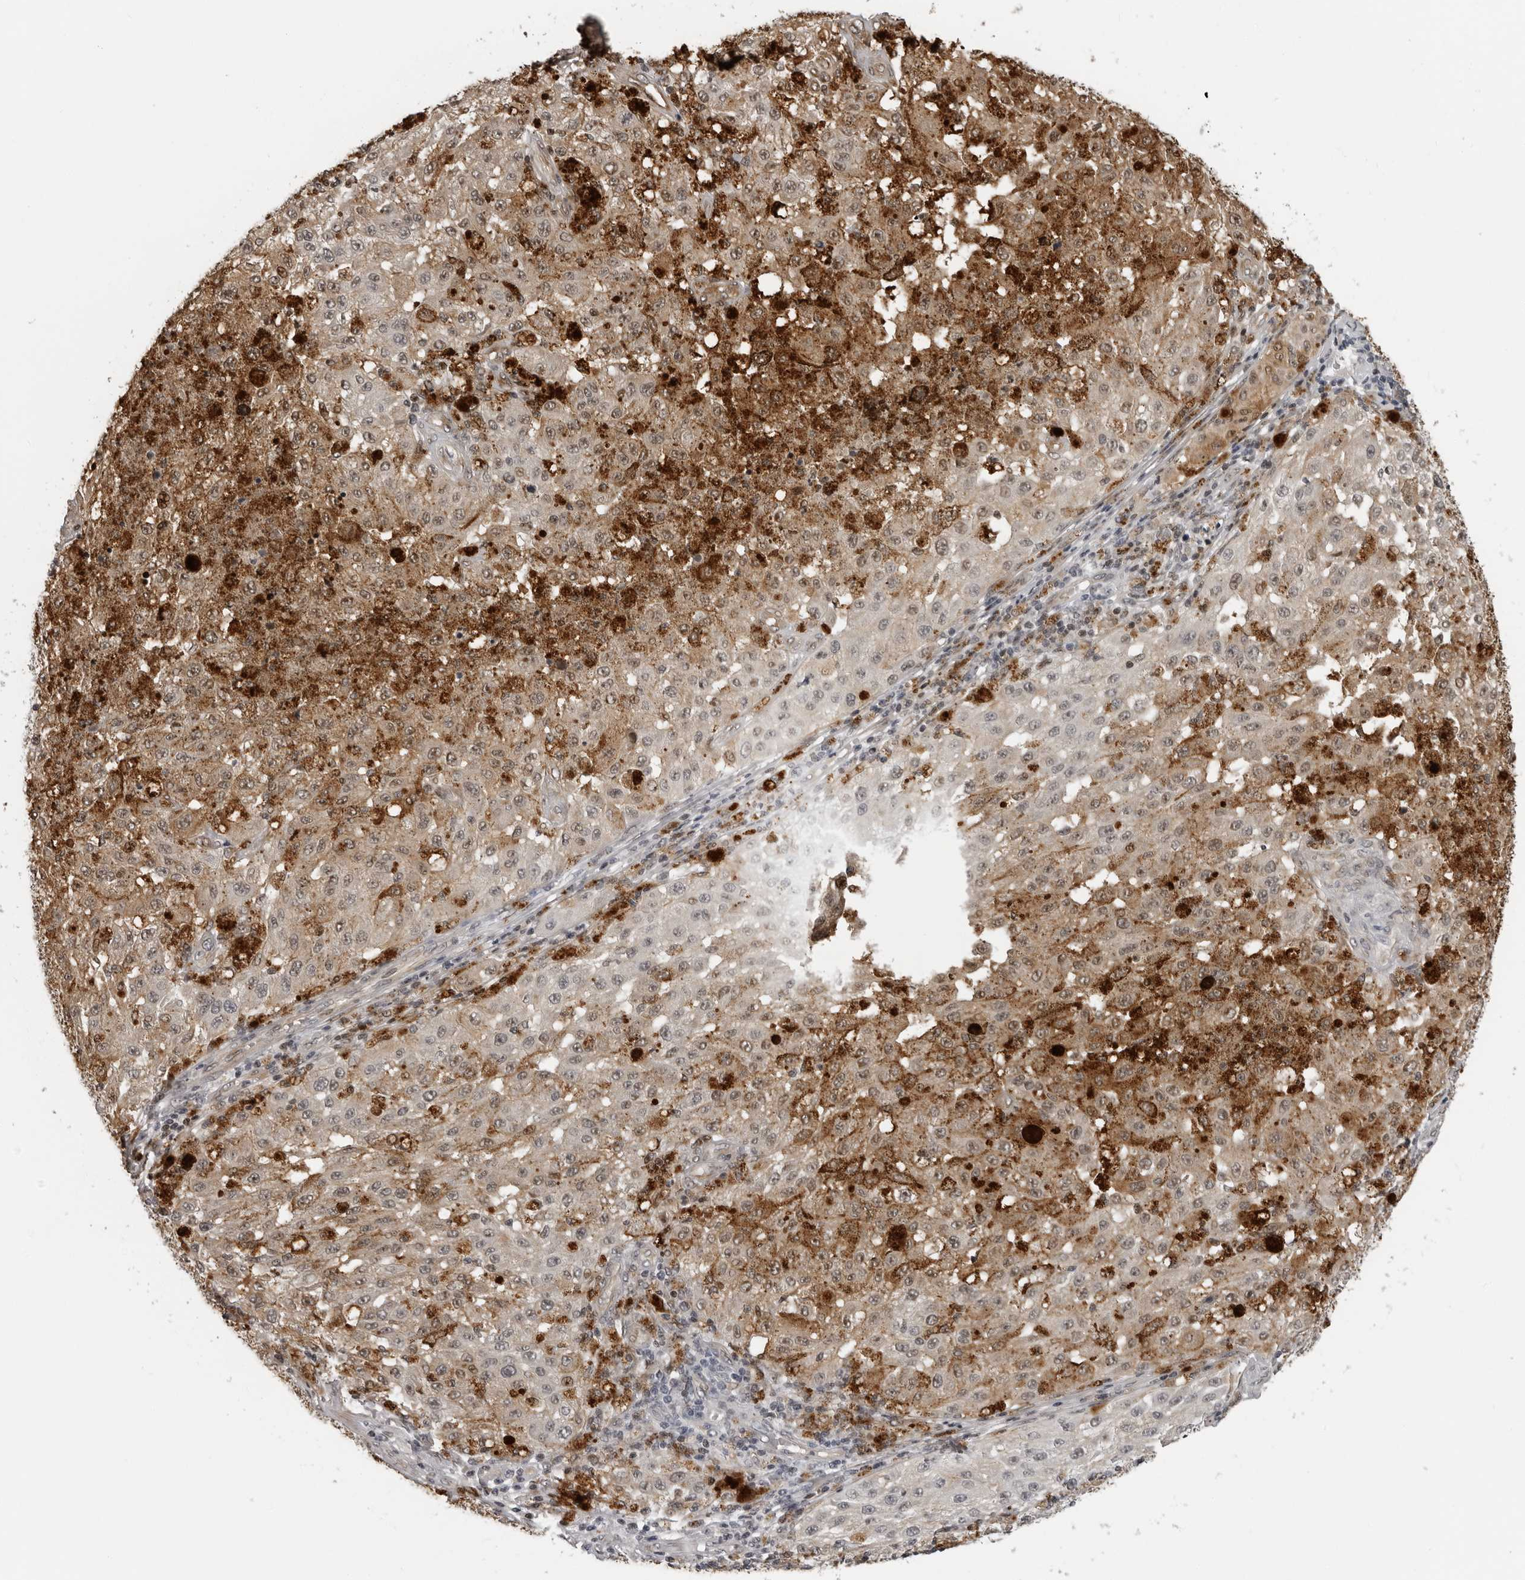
{"staining": {"intensity": "weak", "quantity": "25%-75%", "location": "cytoplasmic/membranous"}, "tissue": "melanoma", "cell_type": "Tumor cells", "image_type": "cancer", "snomed": [{"axis": "morphology", "description": "Malignant melanoma, NOS"}, {"axis": "topography", "description": "Skin"}], "caption": "Malignant melanoma stained with DAB (3,3'-diaminobenzidine) immunohistochemistry displays low levels of weak cytoplasmic/membranous positivity in about 25%-75% of tumor cells.", "gene": "PRRX2", "patient": {"sex": "female", "age": 64}}